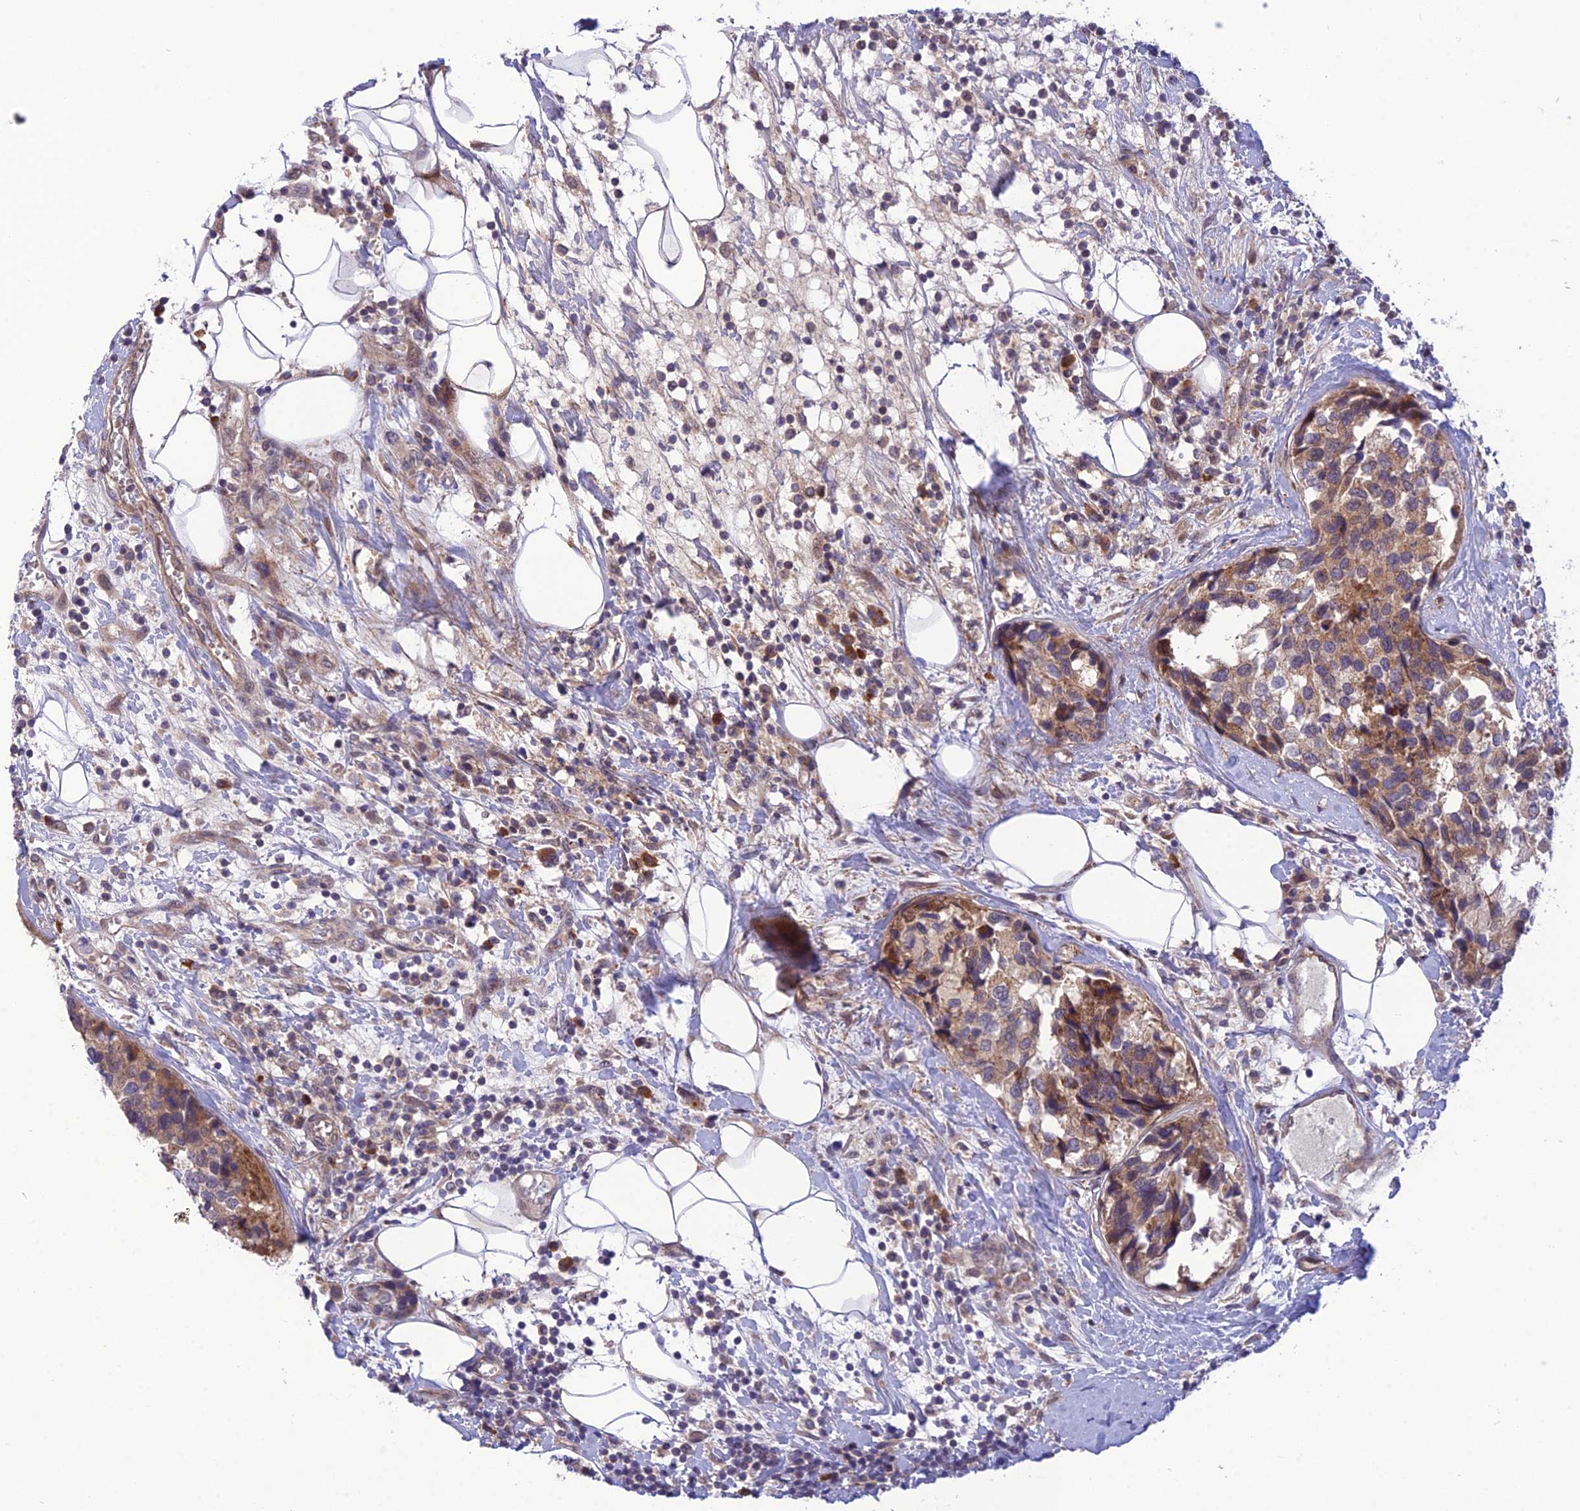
{"staining": {"intensity": "weak", "quantity": ">75%", "location": "cytoplasmic/membranous"}, "tissue": "breast cancer", "cell_type": "Tumor cells", "image_type": "cancer", "snomed": [{"axis": "morphology", "description": "Lobular carcinoma"}, {"axis": "topography", "description": "Breast"}], "caption": "Immunohistochemistry (IHC) (DAB) staining of human breast lobular carcinoma demonstrates weak cytoplasmic/membranous protein positivity in about >75% of tumor cells.", "gene": "UROS", "patient": {"sex": "female", "age": 59}}